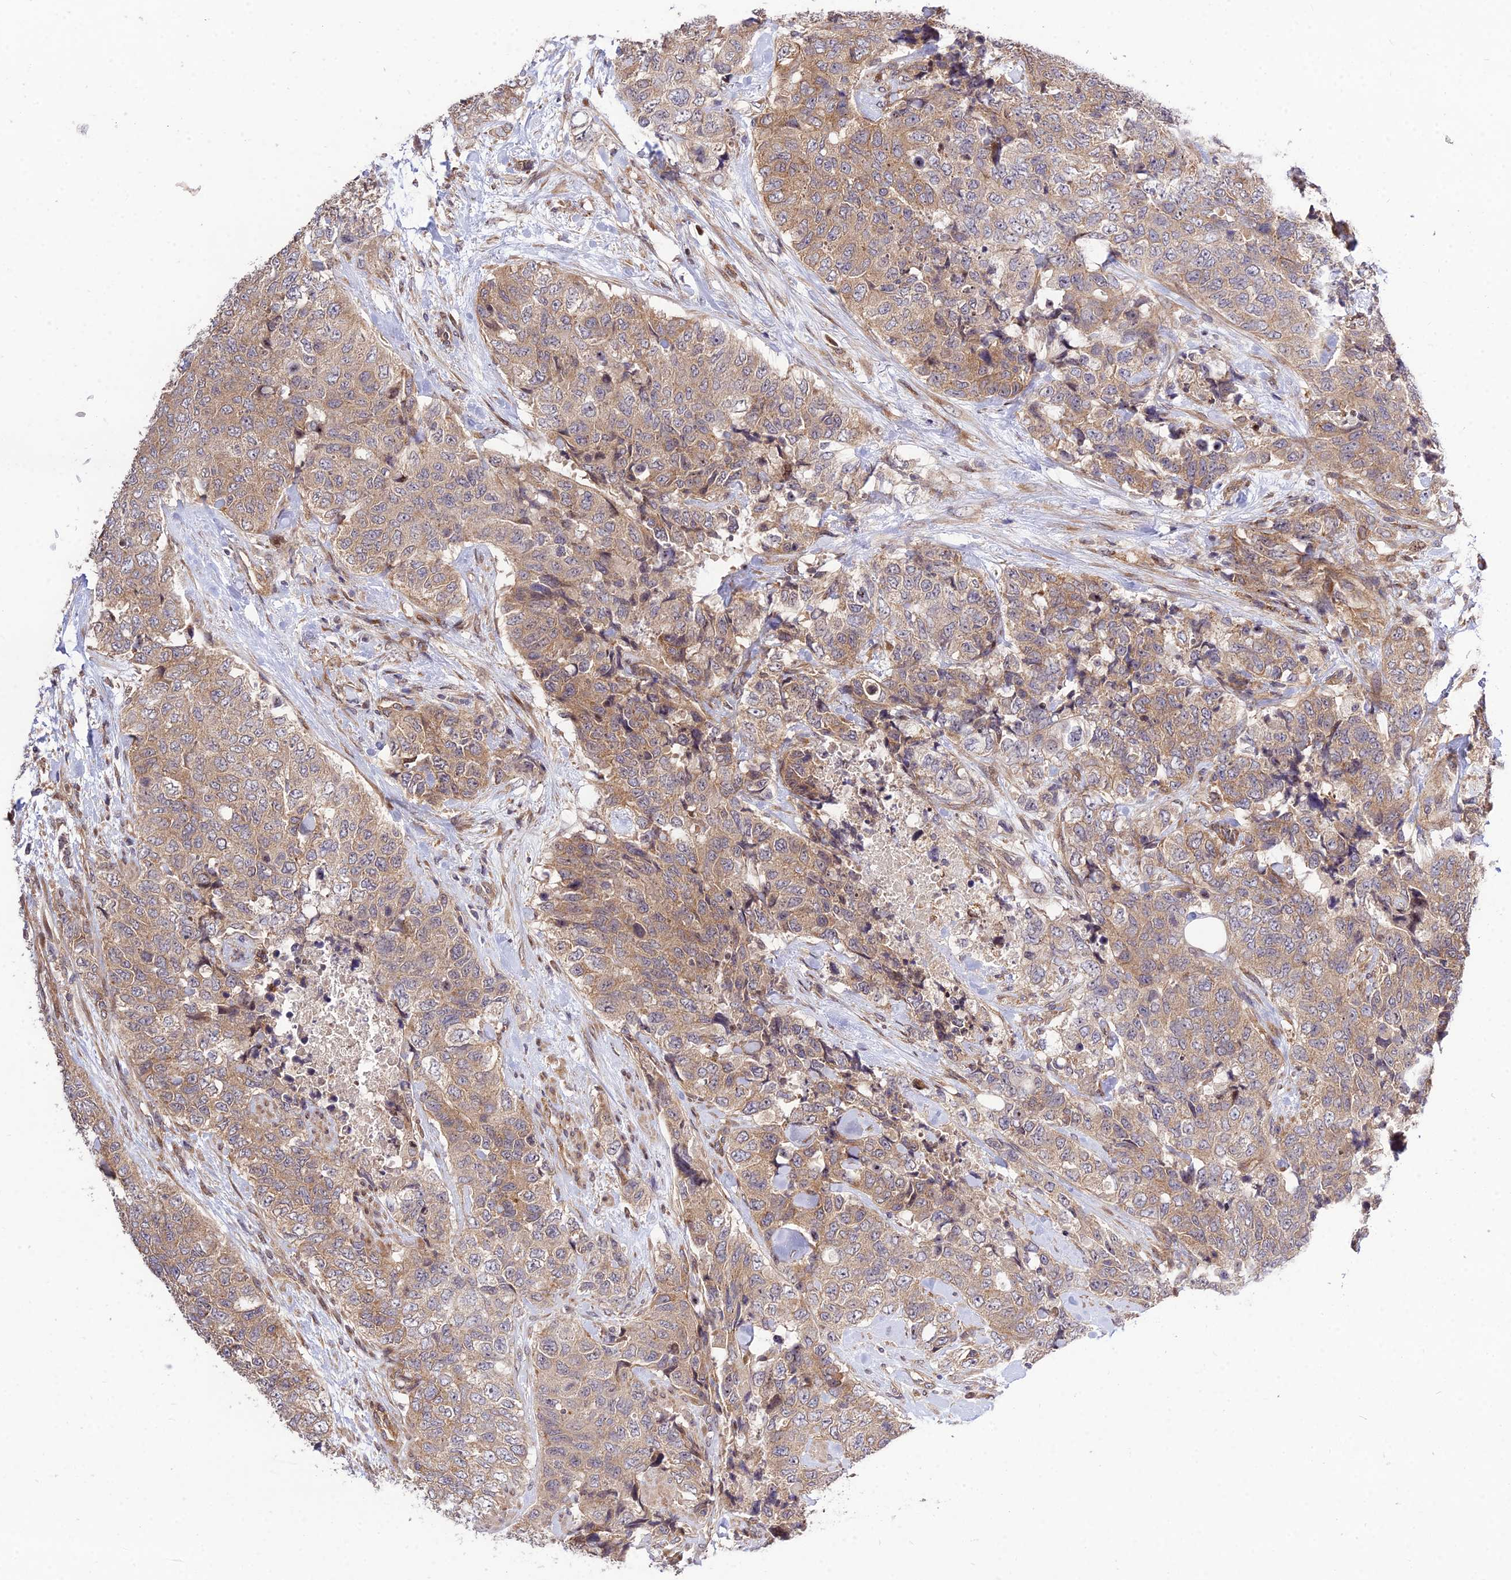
{"staining": {"intensity": "moderate", "quantity": ">75%", "location": "cytoplasmic/membranous"}, "tissue": "urothelial cancer", "cell_type": "Tumor cells", "image_type": "cancer", "snomed": [{"axis": "morphology", "description": "Urothelial carcinoma, High grade"}, {"axis": "topography", "description": "Urinary bladder"}], "caption": "Immunohistochemical staining of human urothelial cancer reveals moderate cytoplasmic/membranous protein staining in approximately >75% of tumor cells.", "gene": "SMG6", "patient": {"sex": "female", "age": 78}}